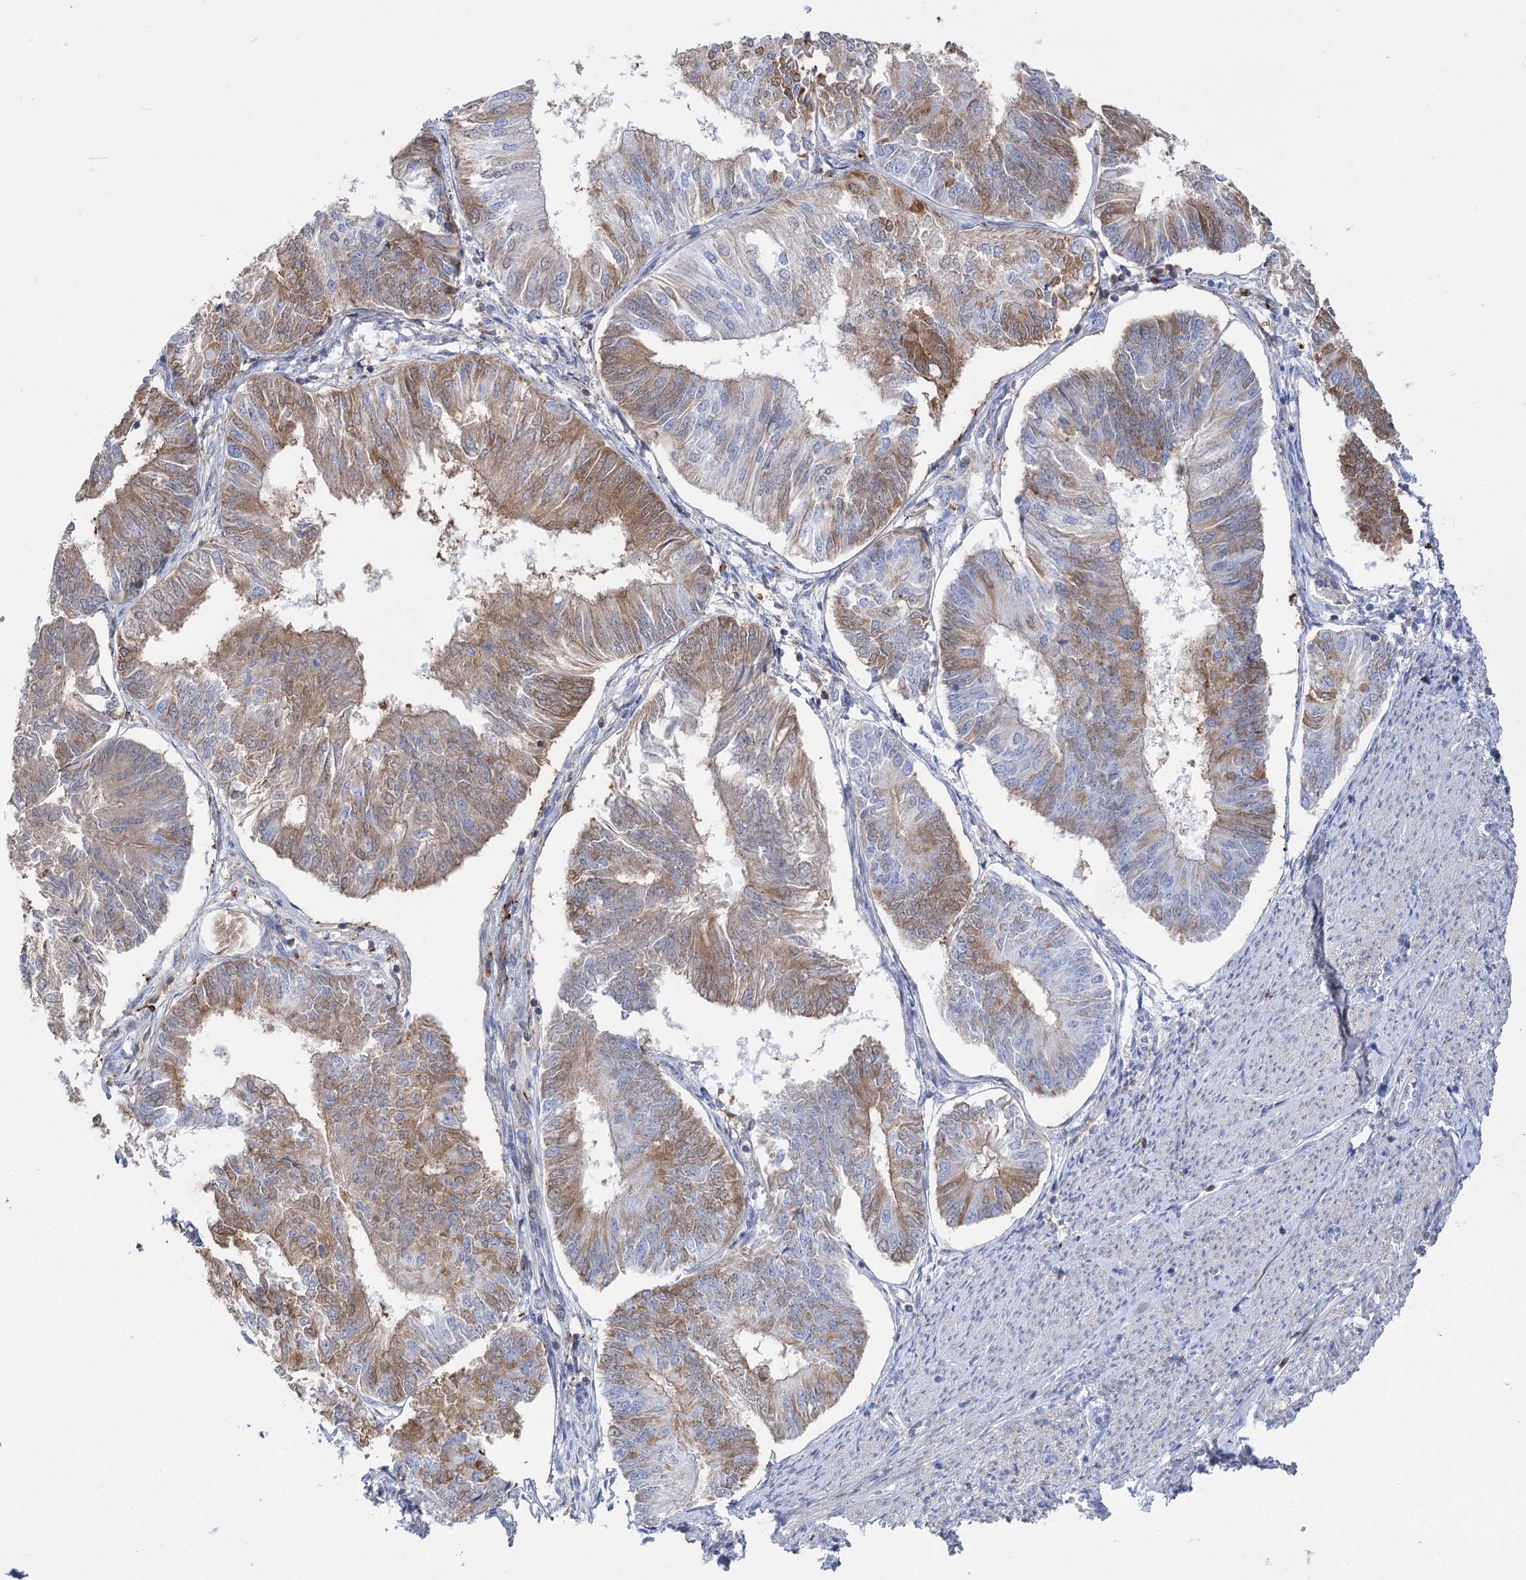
{"staining": {"intensity": "moderate", "quantity": ">75%", "location": "cytoplasmic/membranous"}, "tissue": "endometrial cancer", "cell_type": "Tumor cells", "image_type": "cancer", "snomed": [{"axis": "morphology", "description": "Adenocarcinoma, NOS"}, {"axis": "topography", "description": "Endometrium"}], "caption": "Protein staining by immunohistochemistry (IHC) exhibits moderate cytoplasmic/membranous expression in about >75% of tumor cells in endometrial cancer.", "gene": "PCDHA1", "patient": {"sex": "female", "age": 58}}